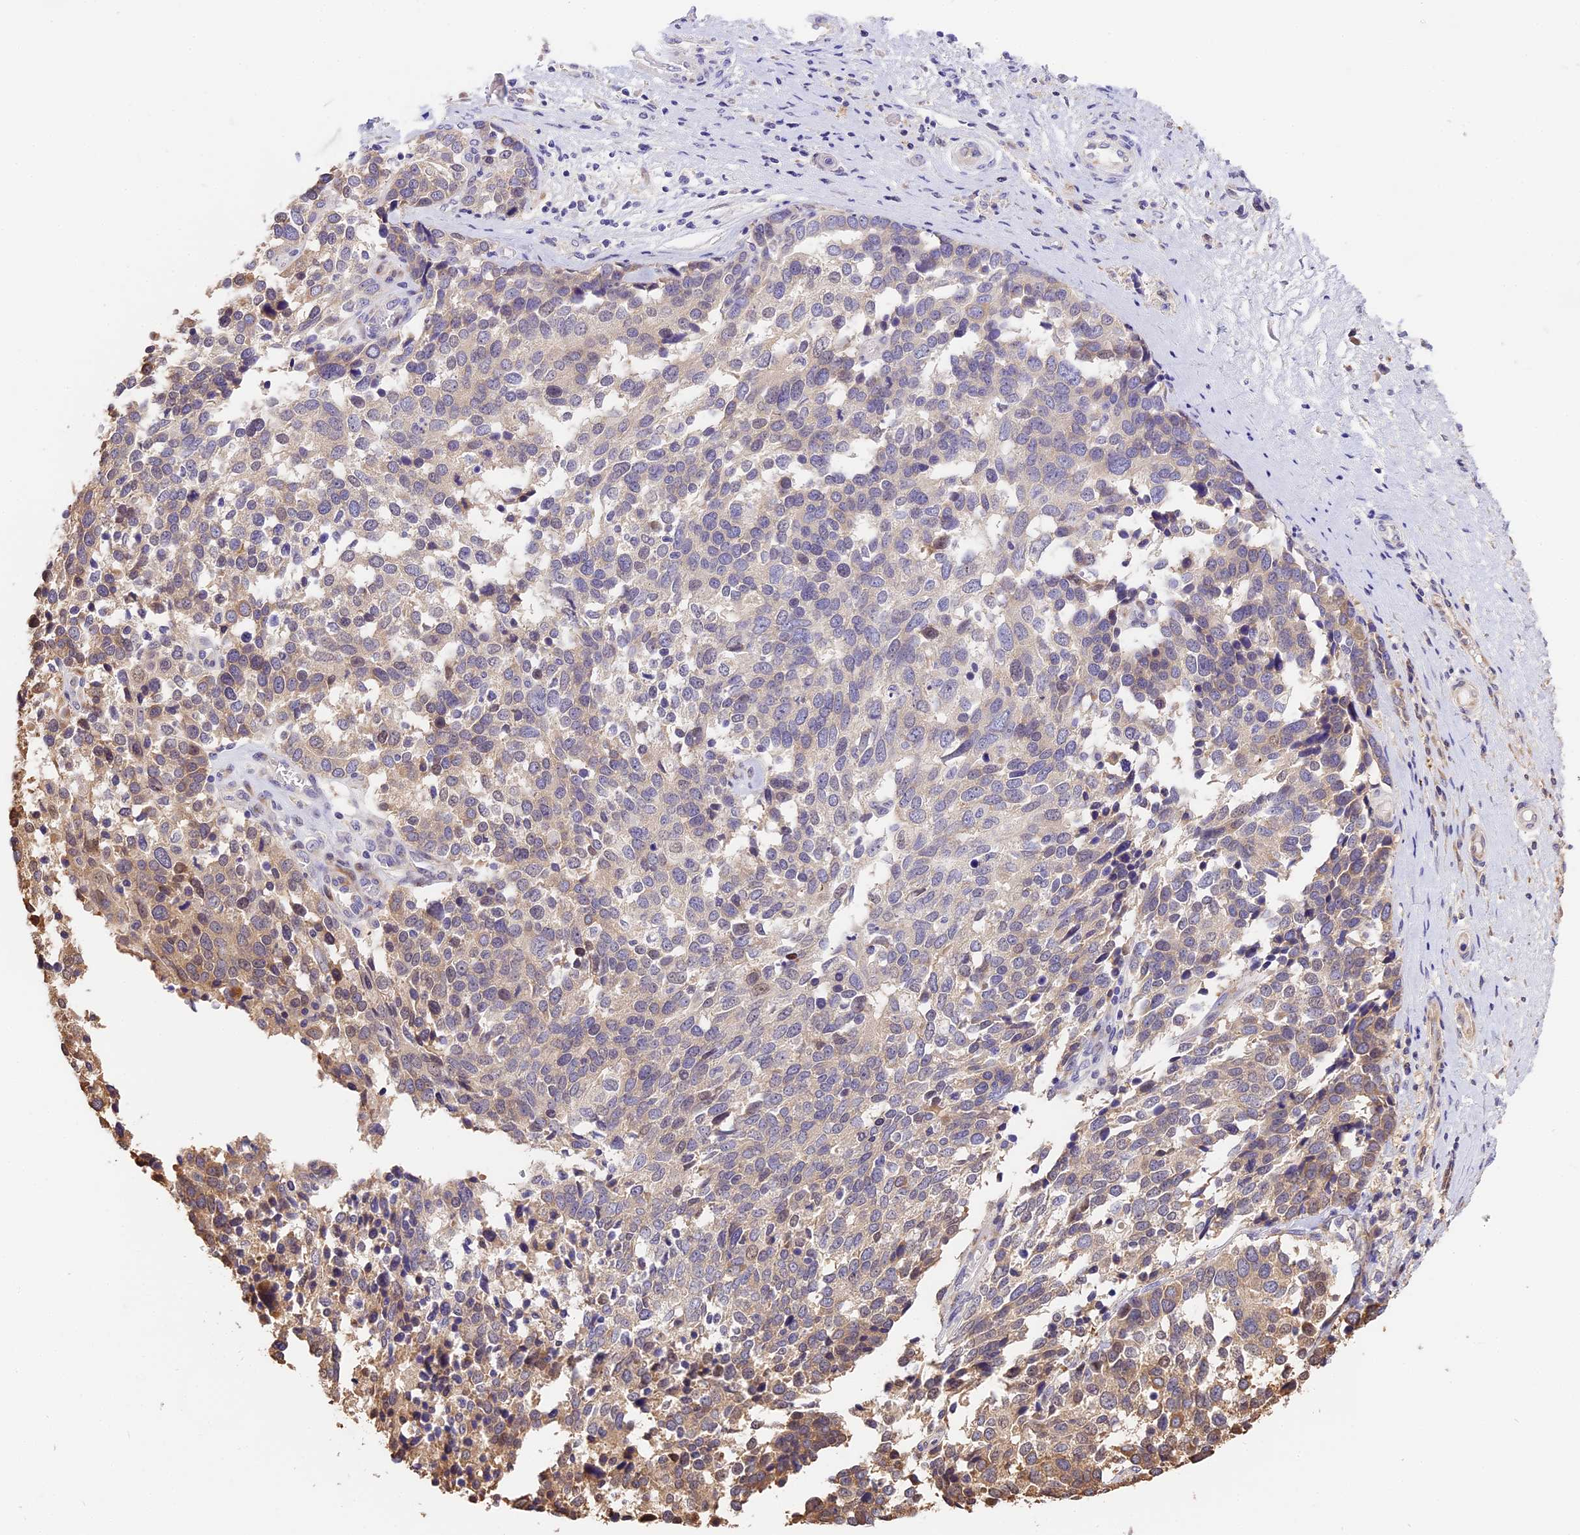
{"staining": {"intensity": "moderate", "quantity": "<25%", "location": "cytoplasmic/membranous"}, "tissue": "ovarian cancer", "cell_type": "Tumor cells", "image_type": "cancer", "snomed": [{"axis": "morphology", "description": "Cystadenocarcinoma, serous, NOS"}, {"axis": "topography", "description": "Ovary"}], "caption": "This image reveals immunohistochemistry staining of human serous cystadenocarcinoma (ovarian), with low moderate cytoplasmic/membranous positivity in about <25% of tumor cells.", "gene": "BSCL2", "patient": {"sex": "female", "age": 44}}